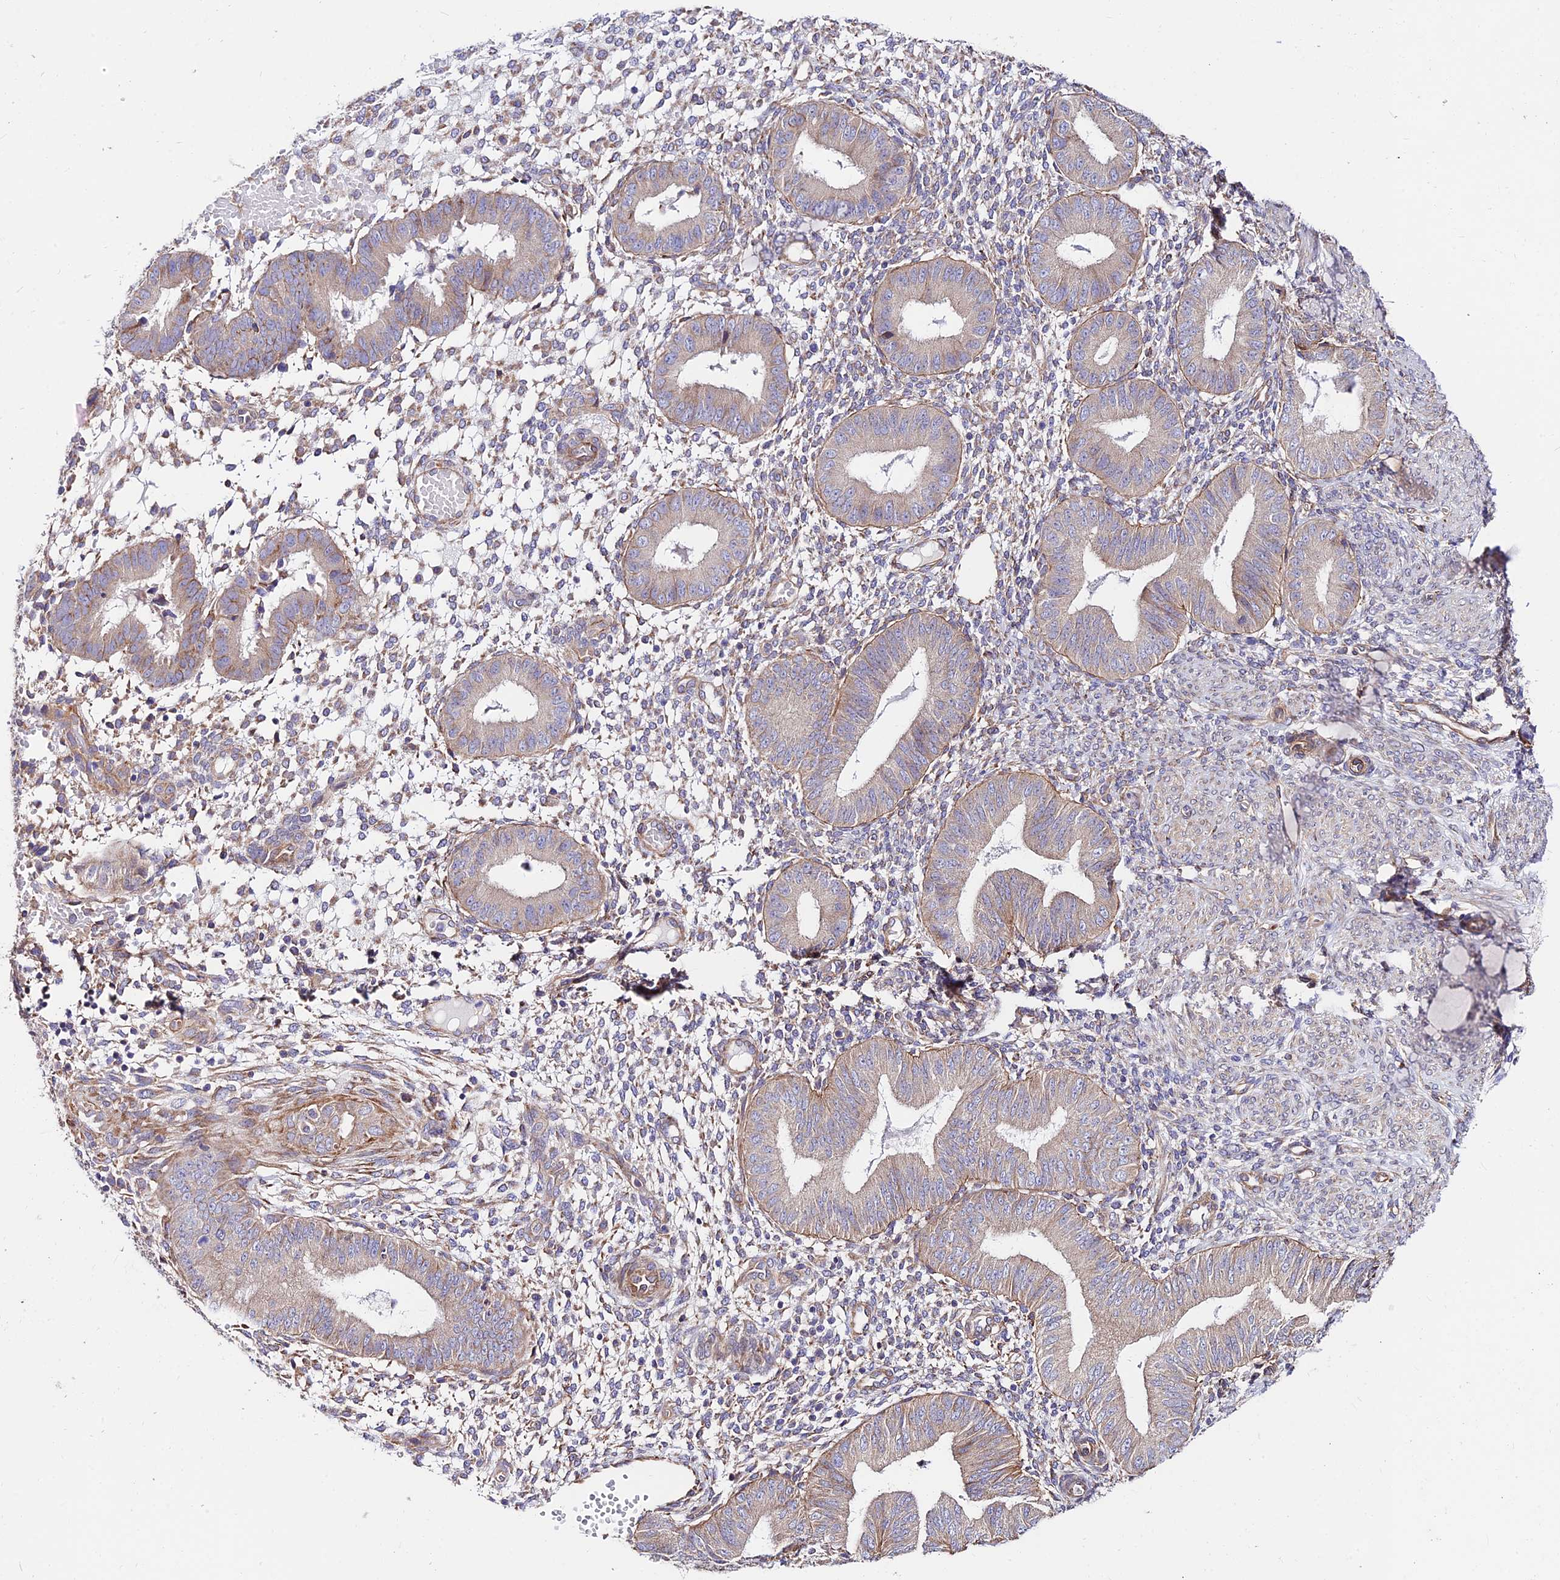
{"staining": {"intensity": "weak", "quantity": "25%-75%", "location": "cytoplasmic/membranous"}, "tissue": "endometrium", "cell_type": "Cells in endometrial stroma", "image_type": "normal", "snomed": [{"axis": "morphology", "description": "Normal tissue, NOS"}, {"axis": "topography", "description": "Endometrium"}], "caption": "The immunohistochemical stain labels weak cytoplasmic/membranous staining in cells in endometrial stroma of unremarkable endometrium. The staining is performed using DAB (3,3'-diaminobenzidine) brown chromogen to label protein expression. The nuclei are counter-stained blue using hematoxylin.", "gene": "EXOC3L4", "patient": {"sex": "female", "age": 49}}